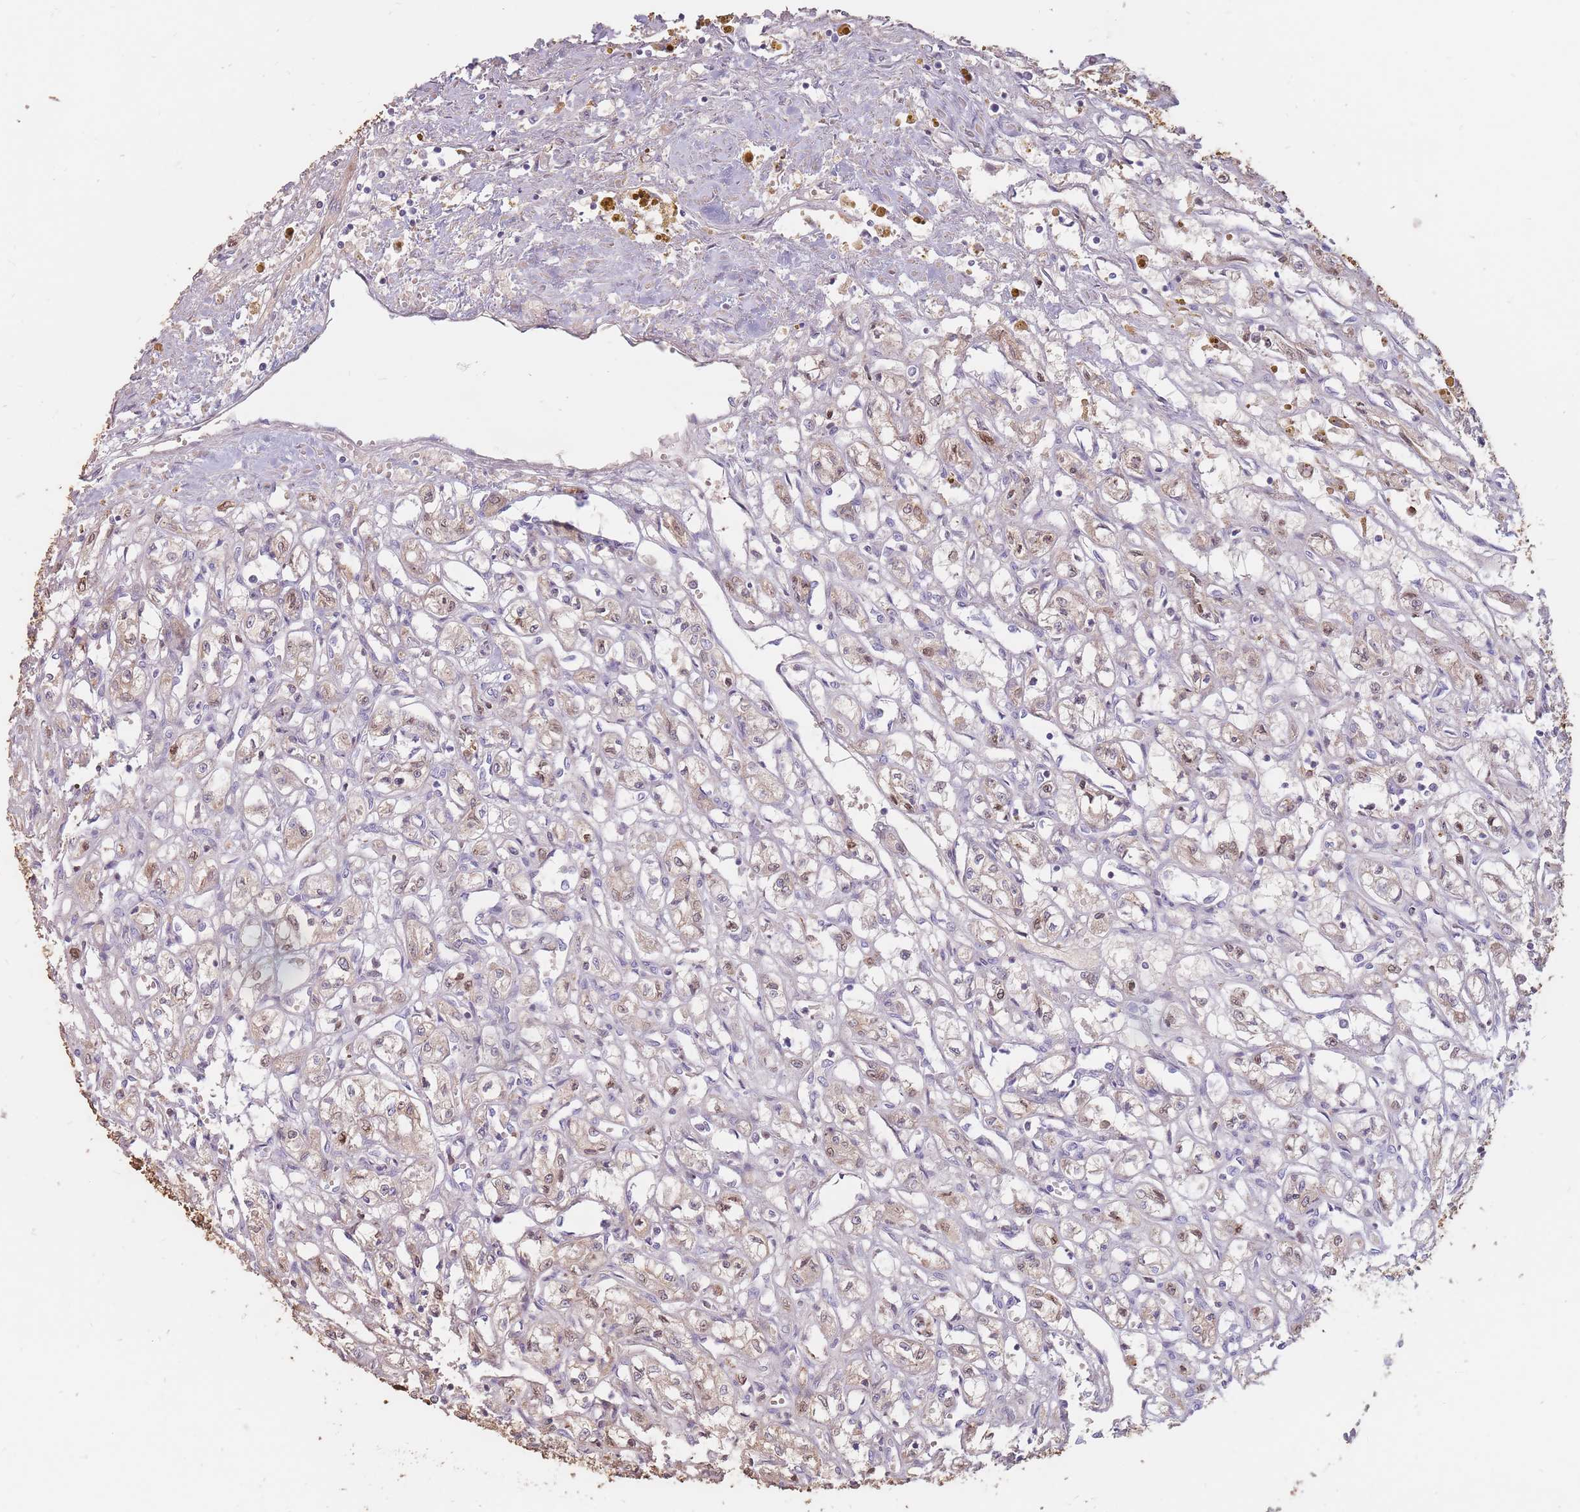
{"staining": {"intensity": "negative", "quantity": "none", "location": "none"}, "tissue": "renal cancer", "cell_type": "Tumor cells", "image_type": "cancer", "snomed": [{"axis": "morphology", "description": "Adenocarcinoma, NOS"}, {"axis": "topography", "description": "Kidney"}], "caption": "Immunohistochemistry (IHC) of human renal cancer (adenocarcinoma) displays no expression in tumor cells.", "gene": "PTGDR", "patient": {"sex": "male", "age": 56}}